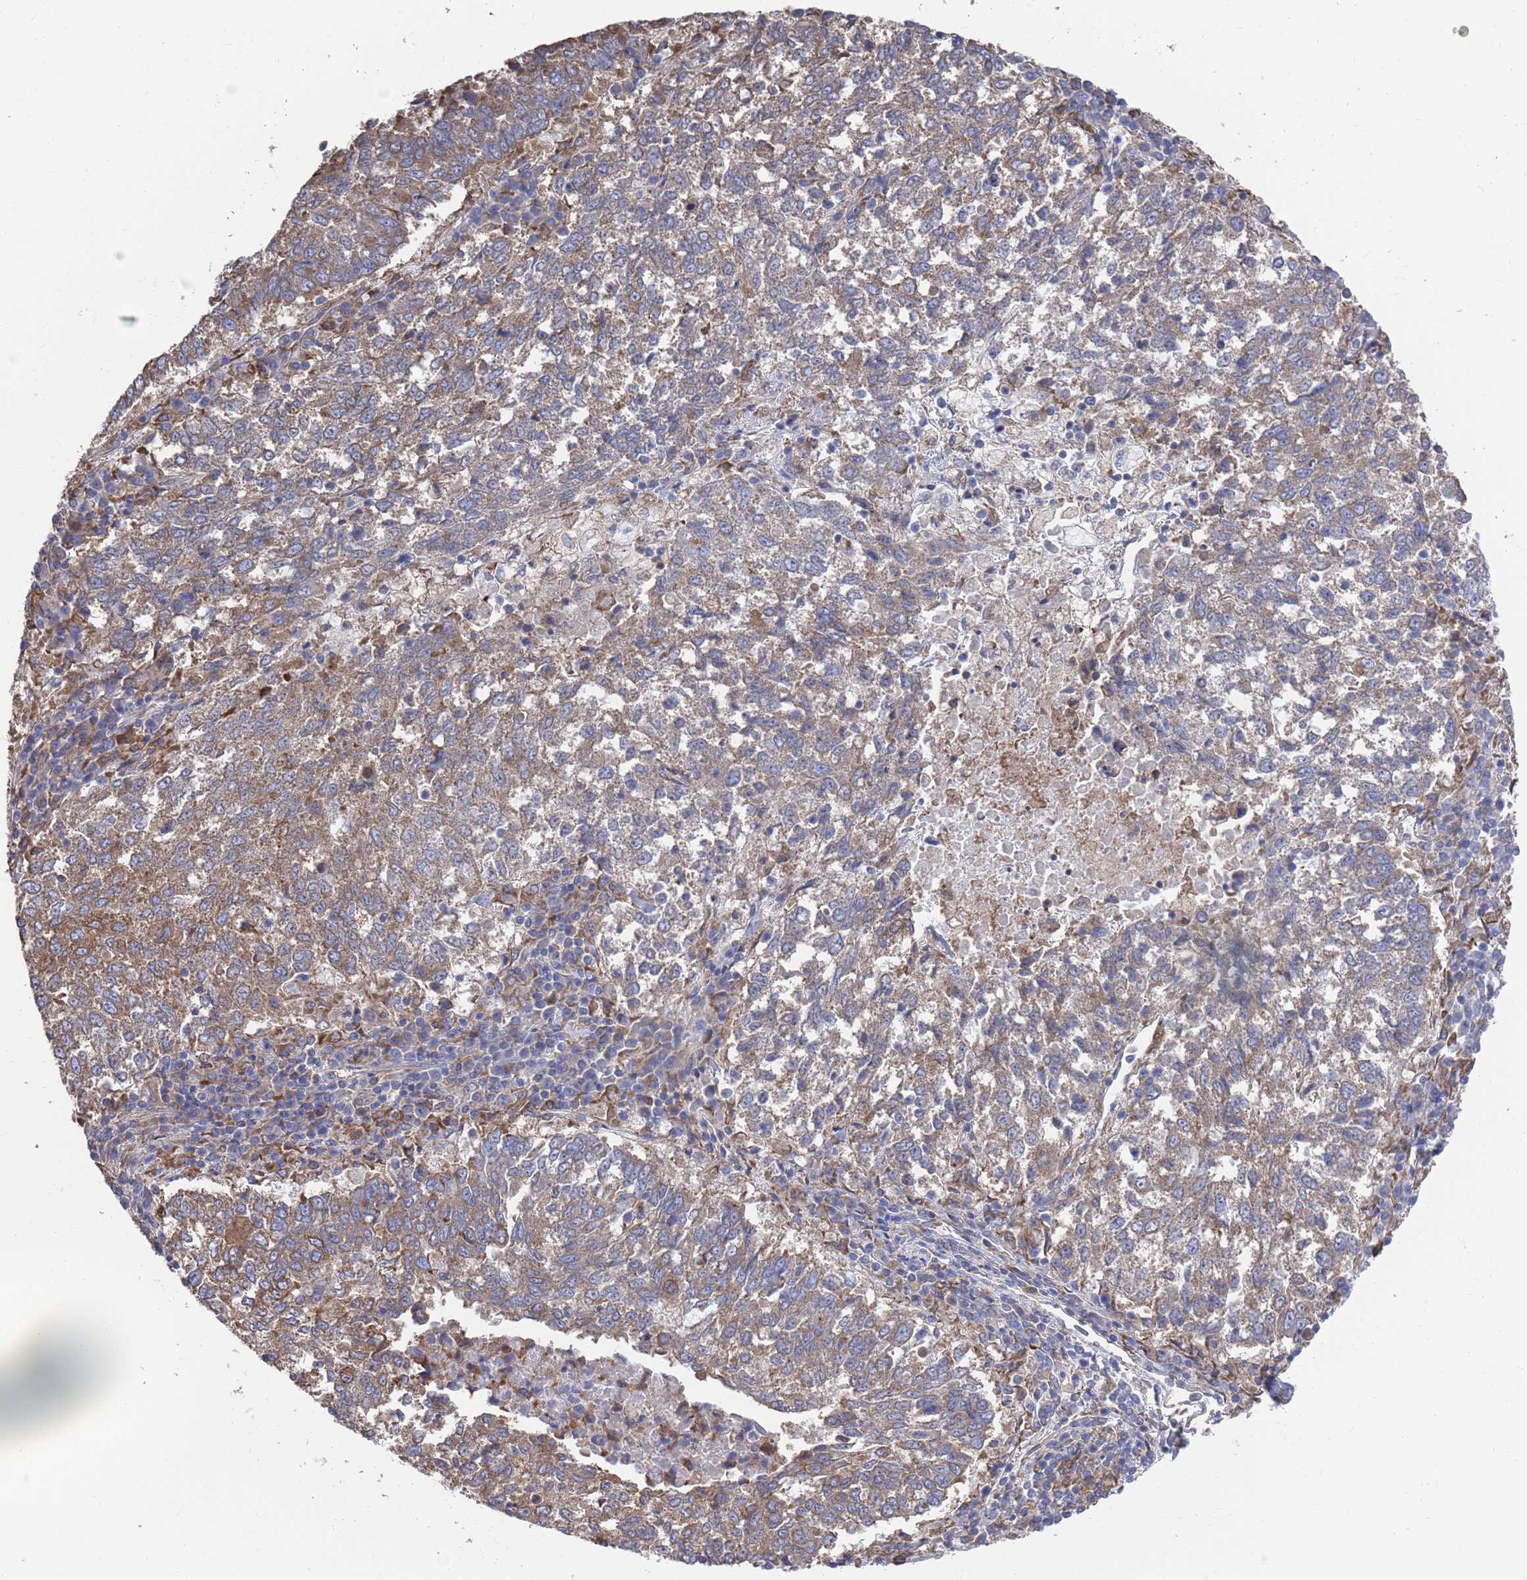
{"staining": {"intensity": "moderate", "quantity": ">75%", "location": "cytoplasmic/membranous"}, "tissue": "lung cancer", "cell_type": "Tumor cells", "image_type": "cancer", "snomed": [{"axis": "morphology", "description": "Squamous cell carcinoma, NOS"}, {"axis": "topography", "description": "Lung"}], "caption": "IHC staining of lung cancer (squamous cell carcinoma), which demonstrates medium levels of moderate cytoplasmic/membranous positivity in approximately >75% of tumor cells indicating moderate cytoplasmic/membranous protein positivity. The staining was performed using DAB (3,3'-diaminobenzidine) (brown) for protein detection and nuclei were counterstained in hematoxylin (blue).", "gene": "GID8", "patient": {"sex": "male", "age": 73}}